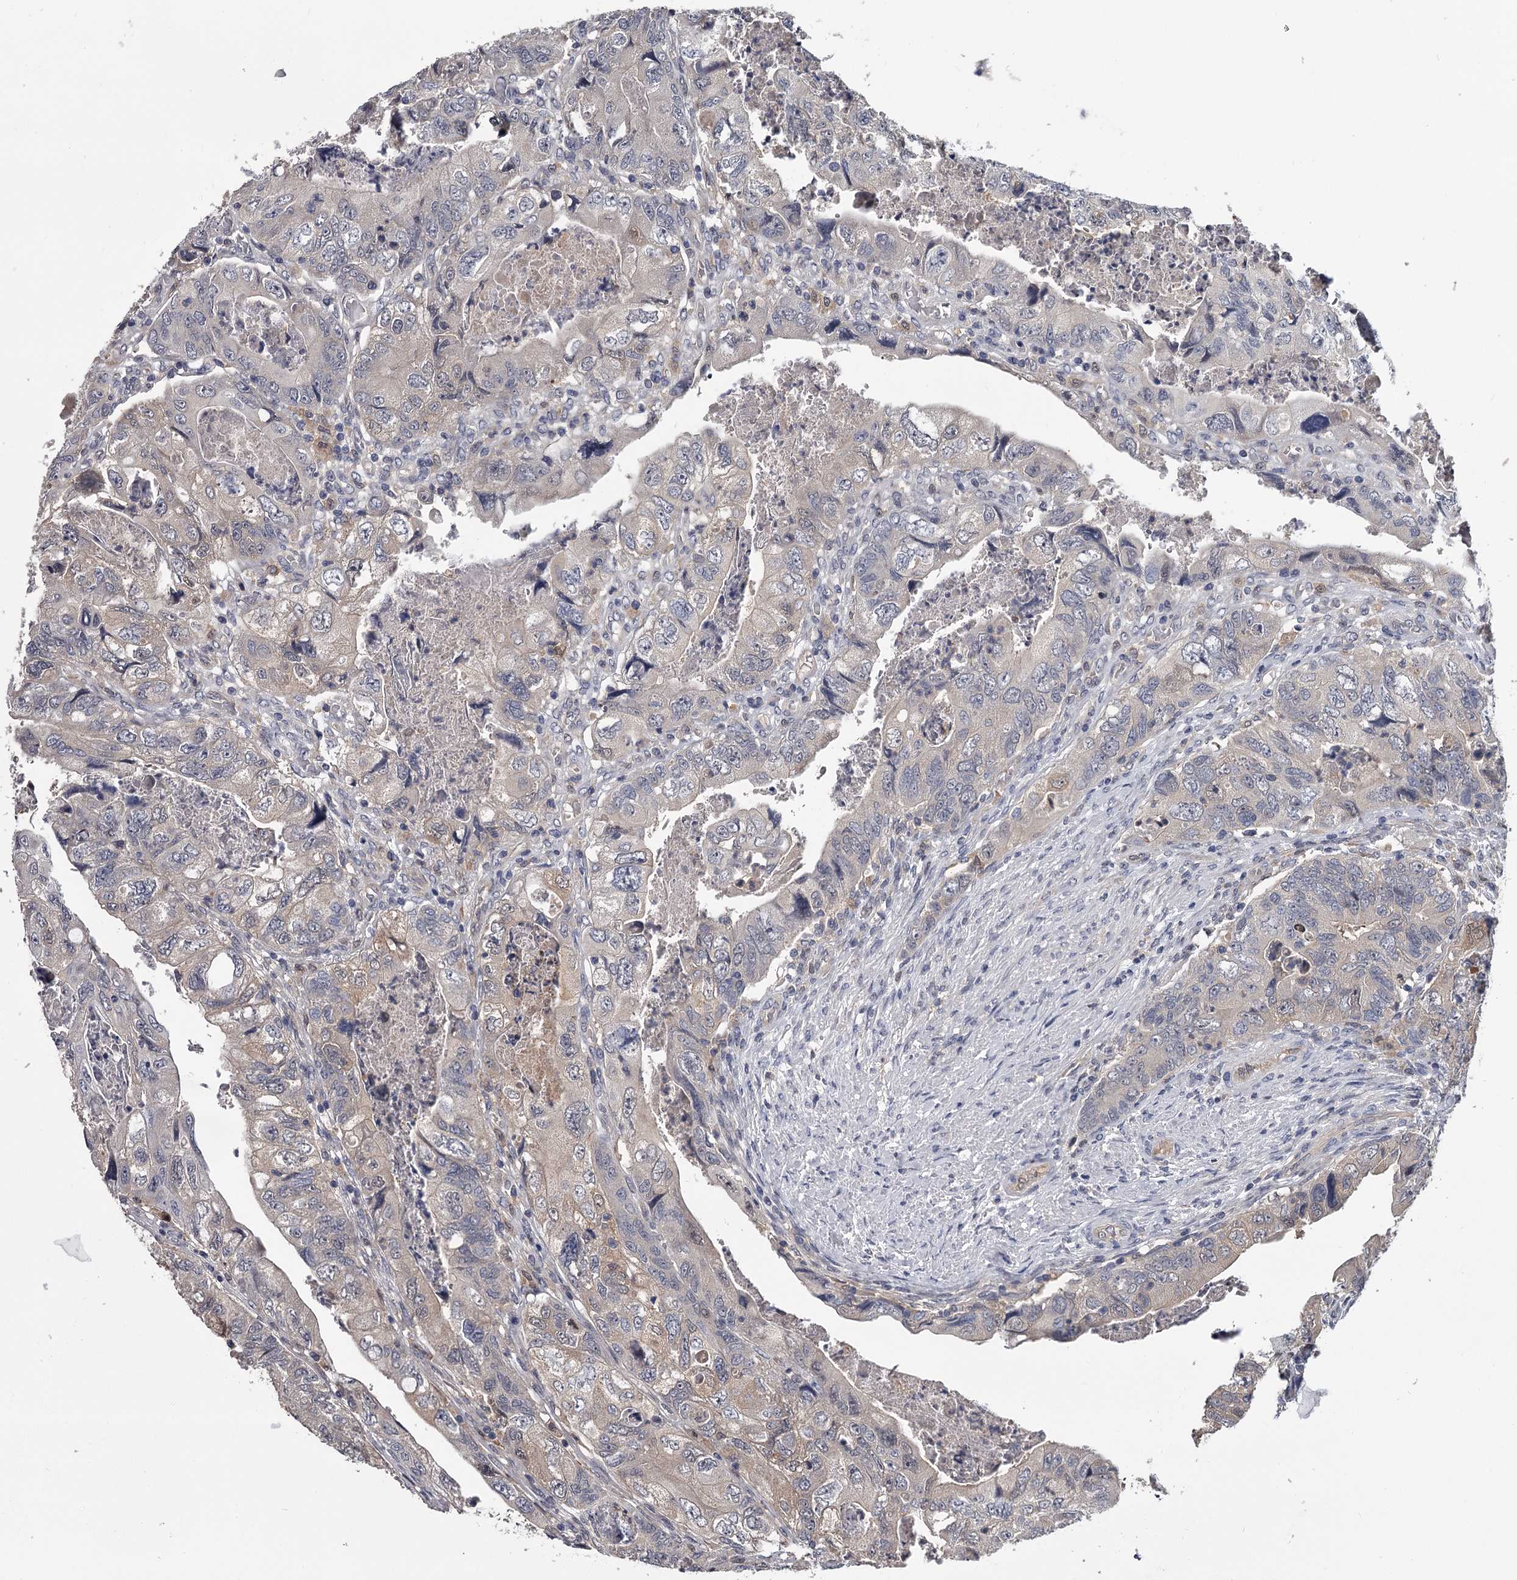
{"staining": {"intensity": "weak", "quantity": "<25%", "location": "cytoplasmic/membranous"}, "tissue": "colorectal cancer", "cell_type": "Tumor cells", "image_type": "cancer", "snomed": [{"axis": "morphology", "description": "Adenocarcinoma, NOS"}, {"axis": "topography", "description": "Rectum"}], "caption": "High magnification brightfield microscopy of colorectal cancer (adenocarcinoma) stained with DAB (3,3'-diaminobenzidine) (brown) and counterstained with hematoxylin (blue): tumor cells show no significant positivity. (DAB (3,3'-diaminobenzidine) immunohistochemistry visualized using brightfield microscopy, high magnification).", "gene": "GSTO1", "patient": {"sex": "male", "age": 63}}